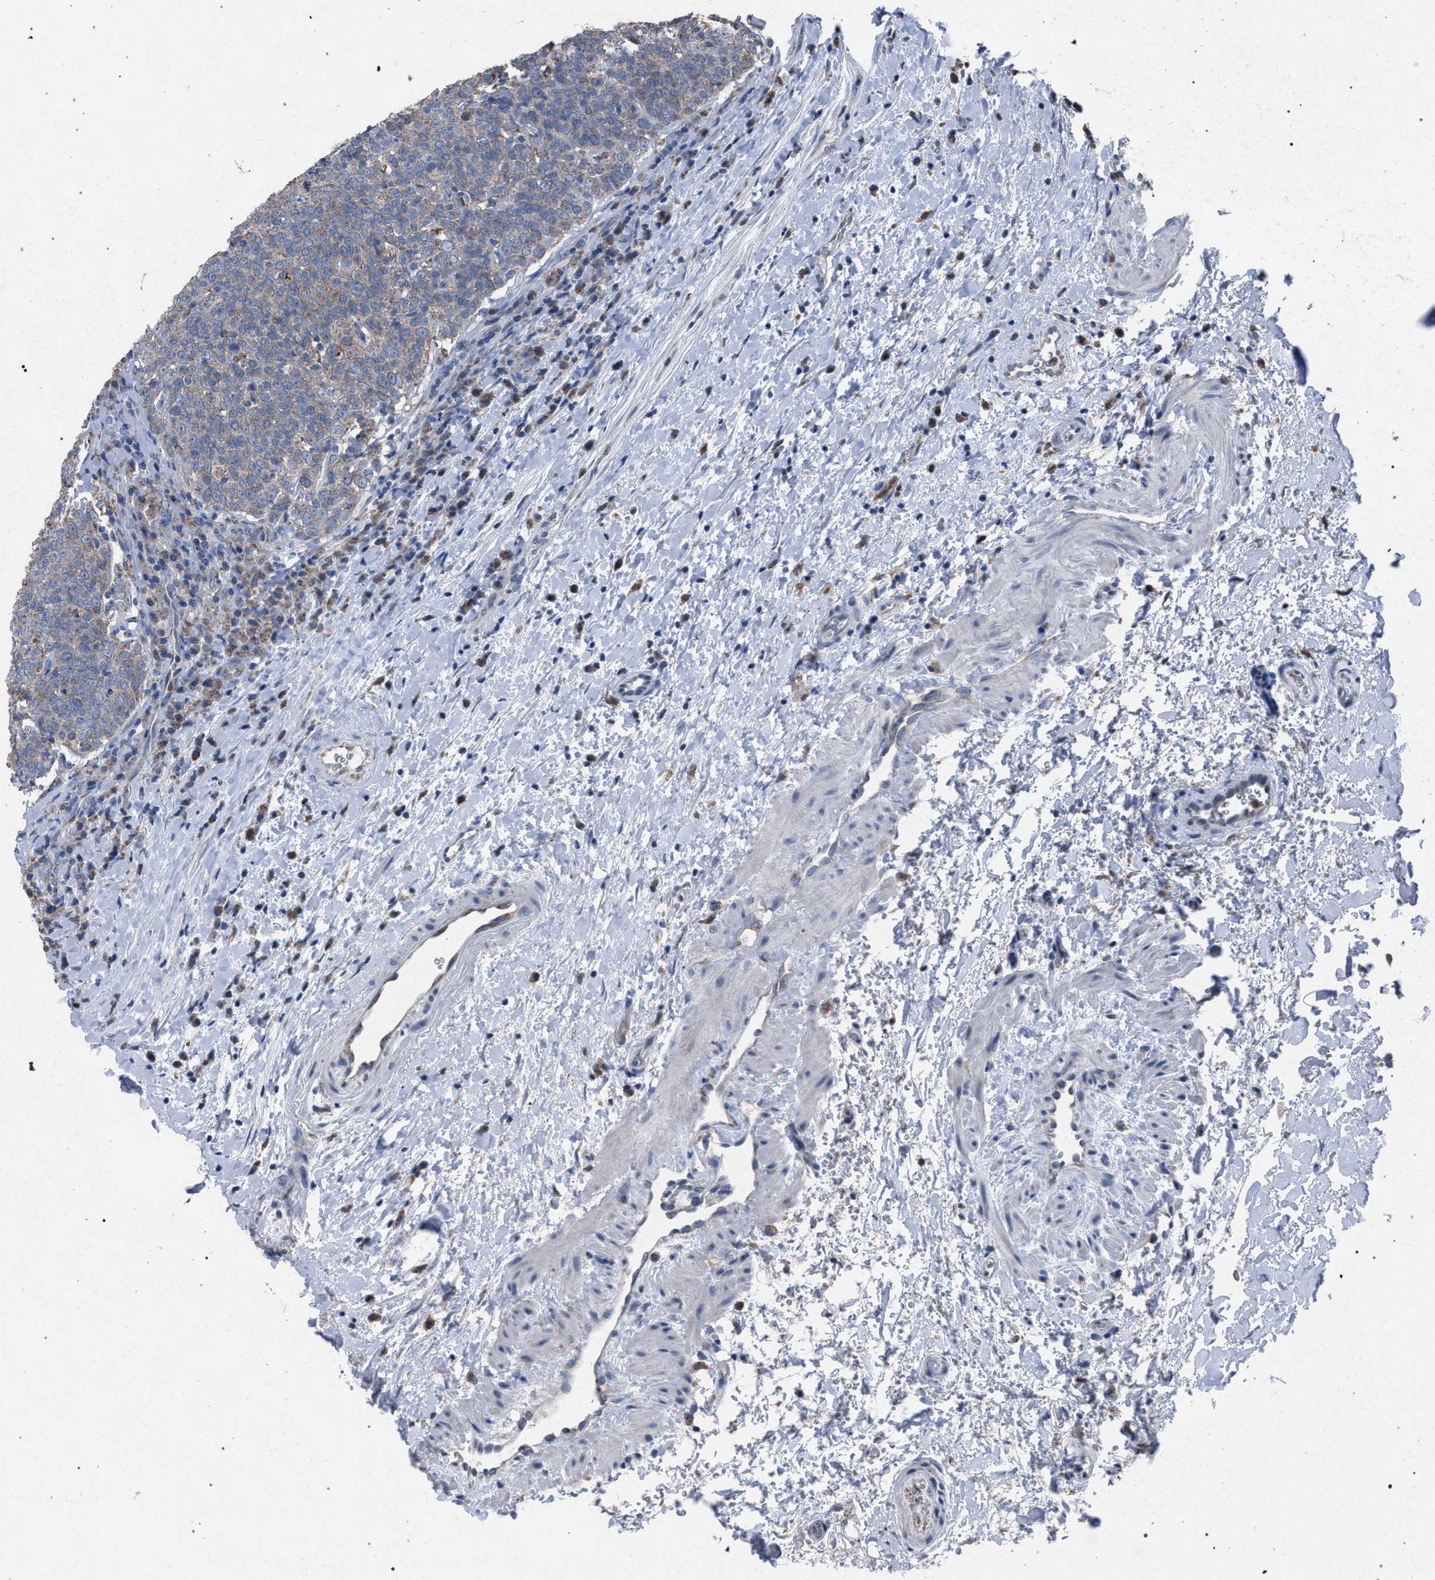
{"staining": {"intensity": "weak", "quantity": ">75%", "location": "cytoplasmic/membranous"}, "tissue": "head and neck cancer", "cell_type": "Tumor cells", "image_type": "cancer", "snomed": [{"axis": "morphology", "description": "Squamous cell carcinoma, NOS"}, {"axis": "morphology", "description": "Squamous cell carcinoma, metastatic, NOS"}, {"axis": "topography", "description": "Lymph node"}, {"axis": "topography", "description": "Head-Neck"}], "caption": "Tumor cells display low levels of weak cytoplasmic/membranous positivity in about >75% of cells in metastatic squamous cell carcinoma (head and neck). (brown staining indicates protein expression, while blue staining denotes nuclei).", "gene": "HSD17B4", "patient": {"sex": "male", "age": 62}}